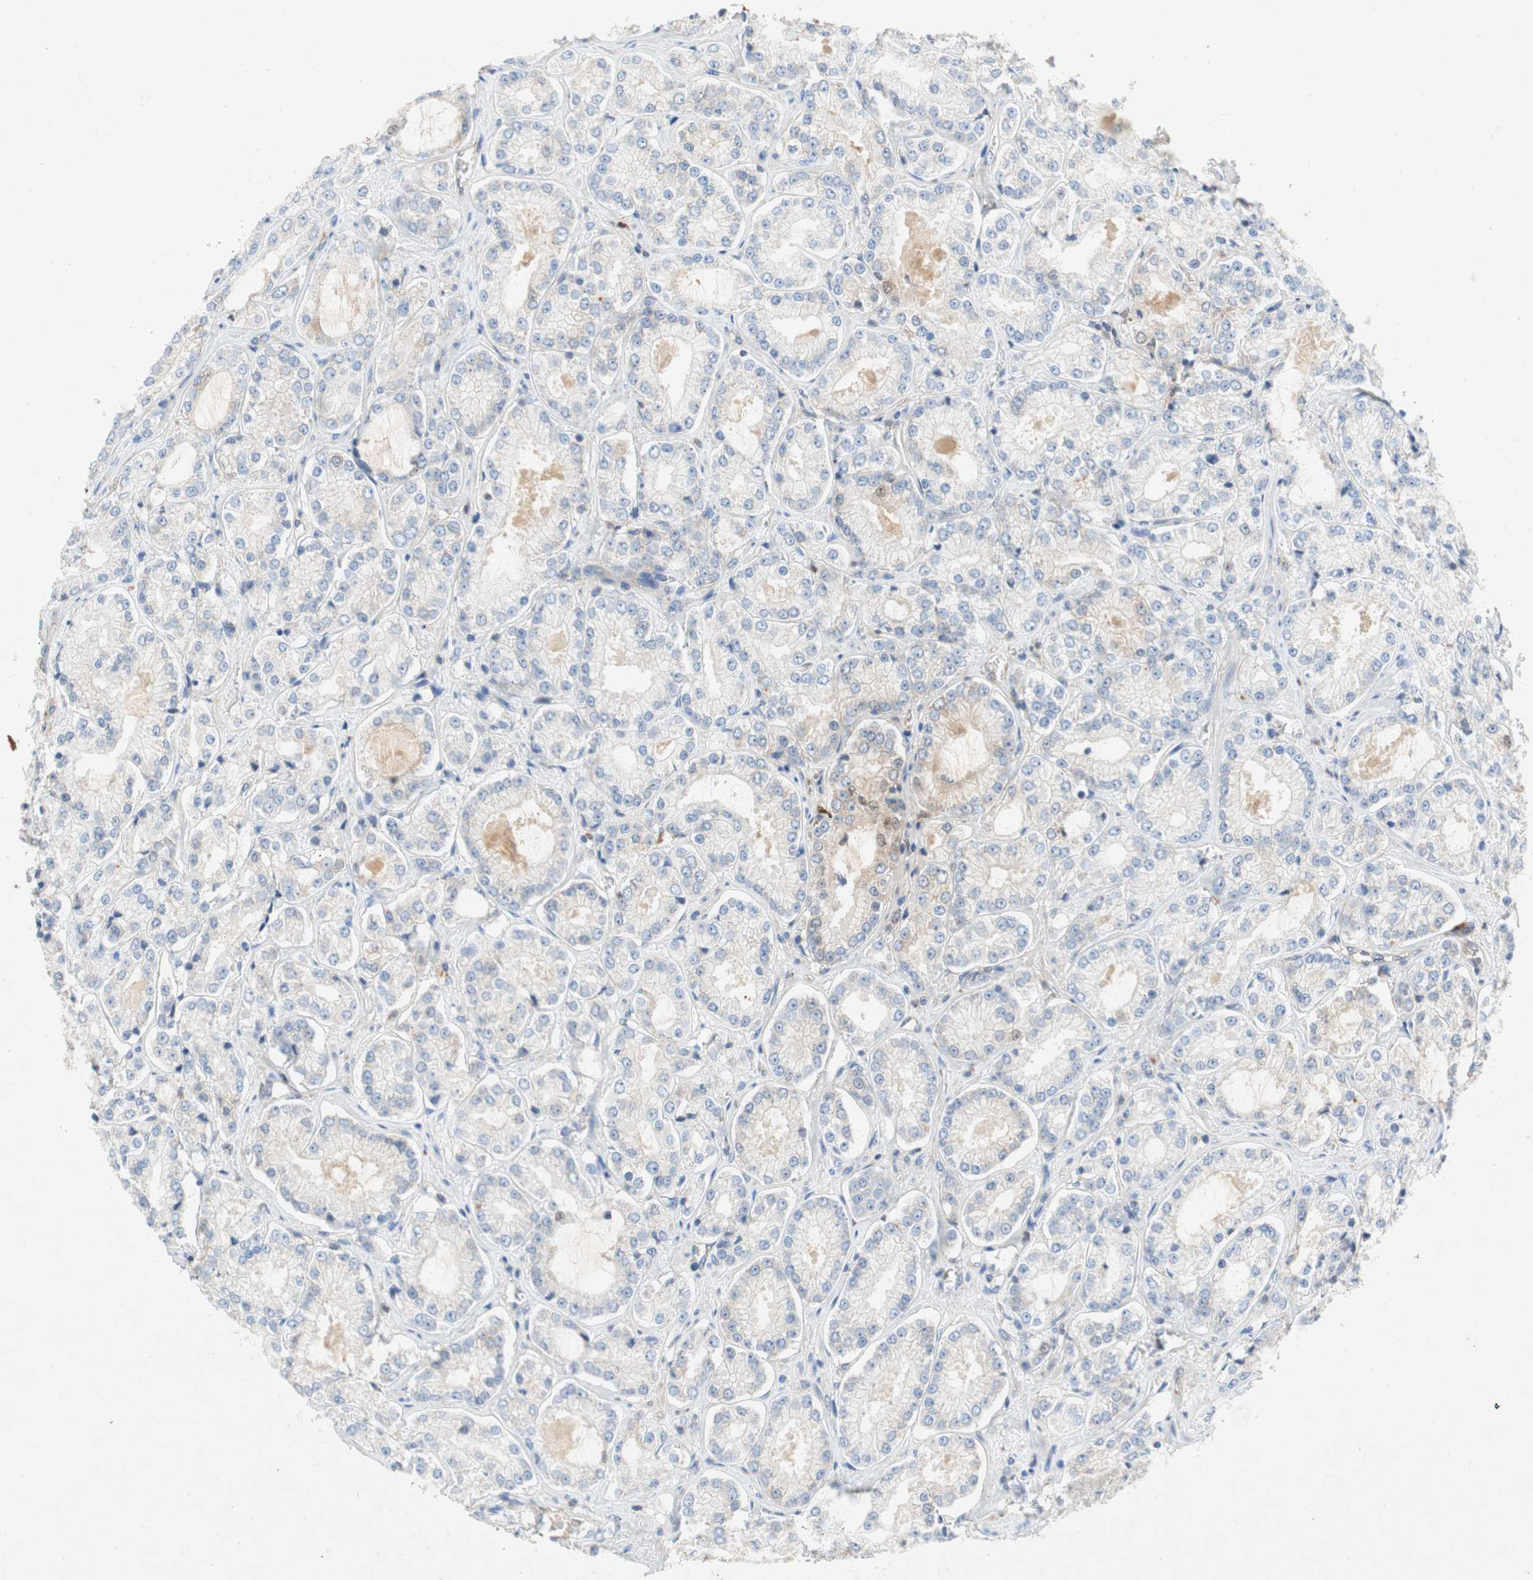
{"staining": {"intensity": "weak", "quantity": "<25%", "location": "cytoplasmic/membranous"}, "tissue": "prostate cancer", "cell_type": "Tumor cells", "image_type": "cancer", "snomed": [{"axis": "morphology", "description": "Adenocarcinoma, High grade"}, {"axis": "topography", "description": "Prostate"}], "caption": "There is no significant expression in tumor cells of prostate cancer.", "gene": "RELB", "patient": {"sex": "male", "age": 73}}